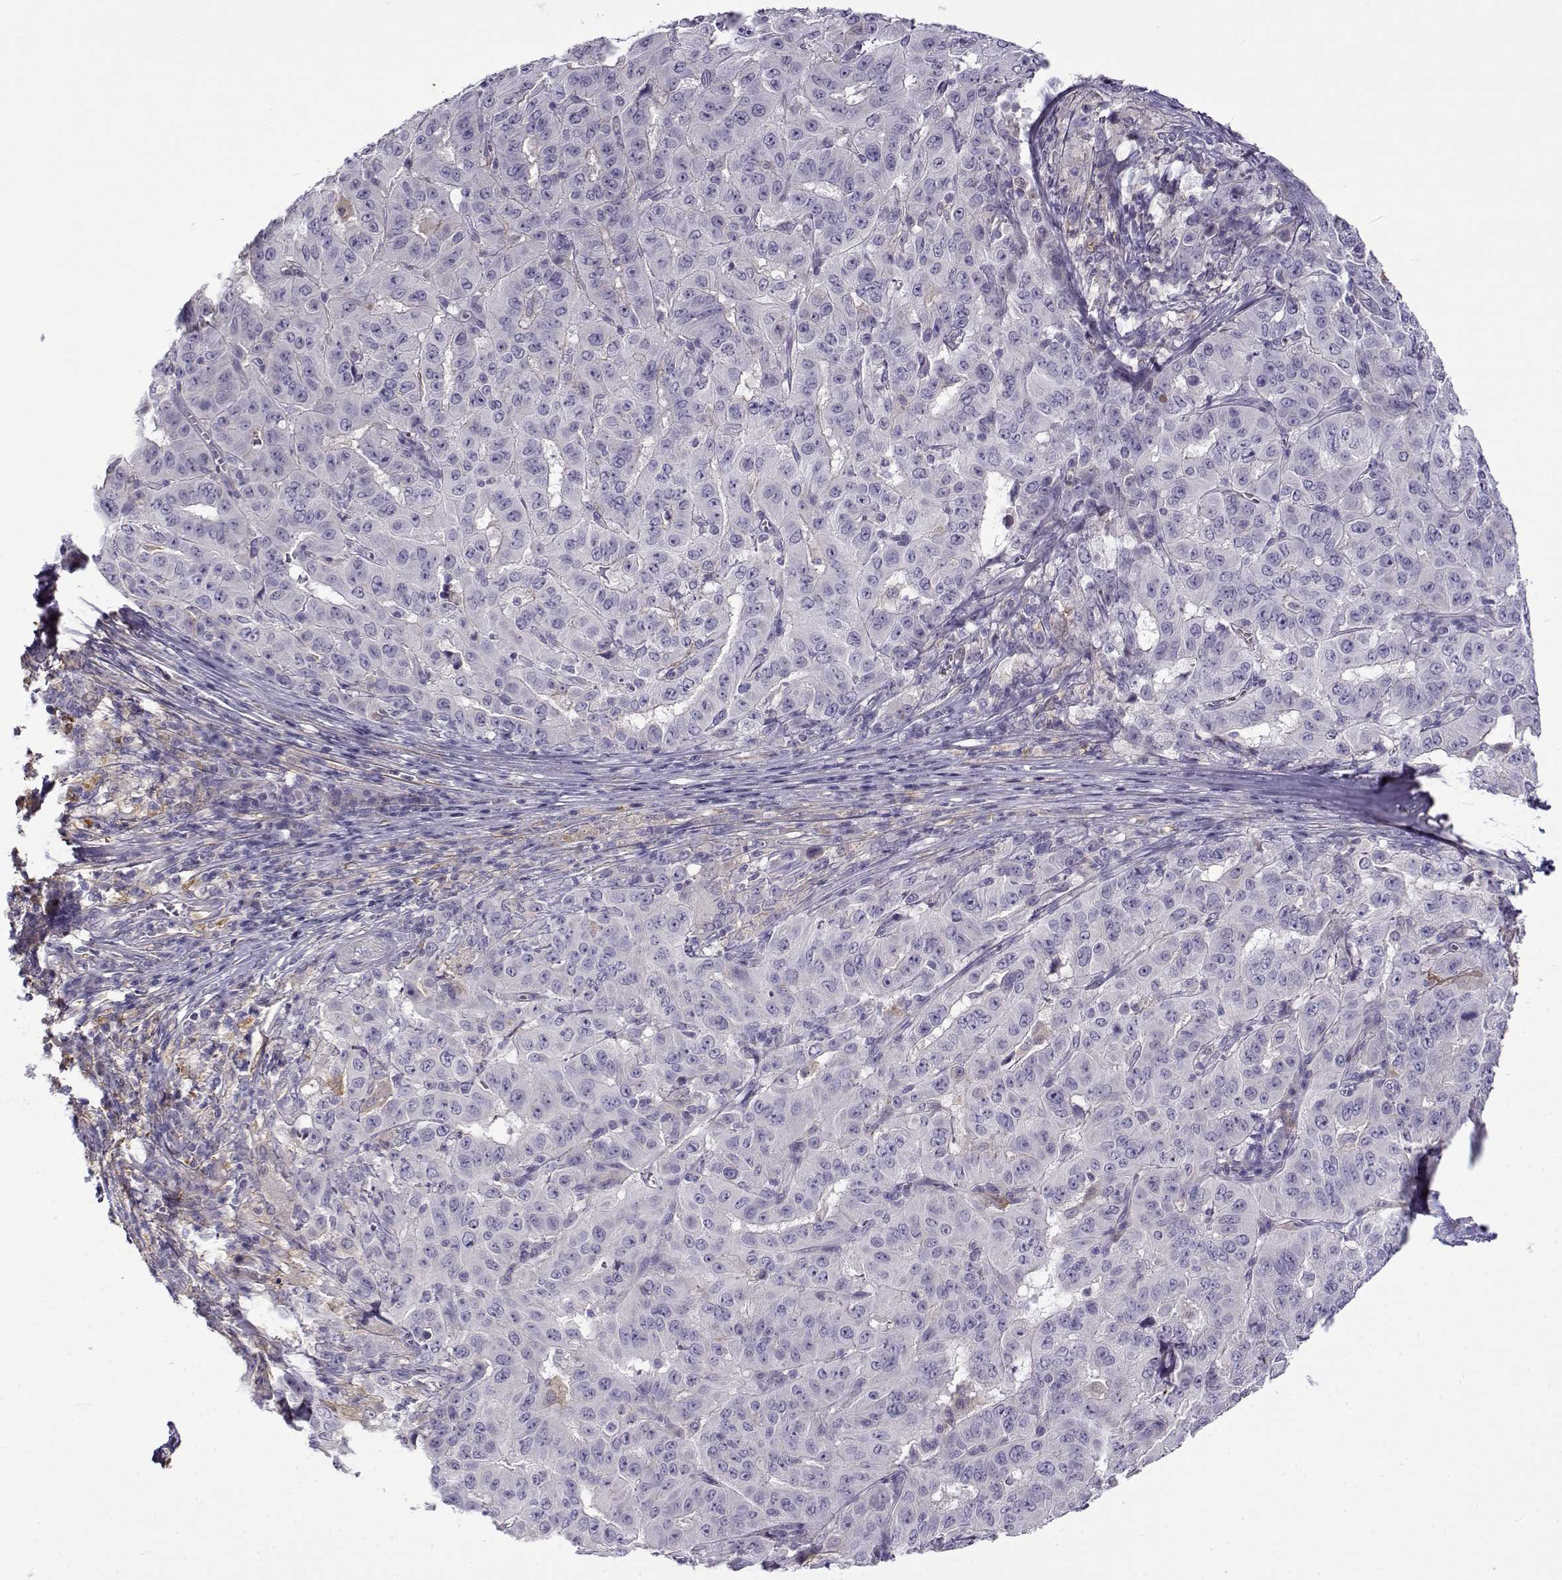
{"staining": {"intensity": "negative", "quantity": "none", "location": "none"}, "tissue": "pancreatic cancer", "cell_type": "Tumor cells", "image_type": "cancer", "snomed": [{"axis": "morphology", "description": "Adenocarcinoma, NOS"}, {"axis": "topography", "description": "Pancreas"}], "caption": "Tumor cells are negative for protein expression in human adenocarcinoma (pancreatic).", "gene": "UCP3", "patient": {"sex": "male", "age": 63}}